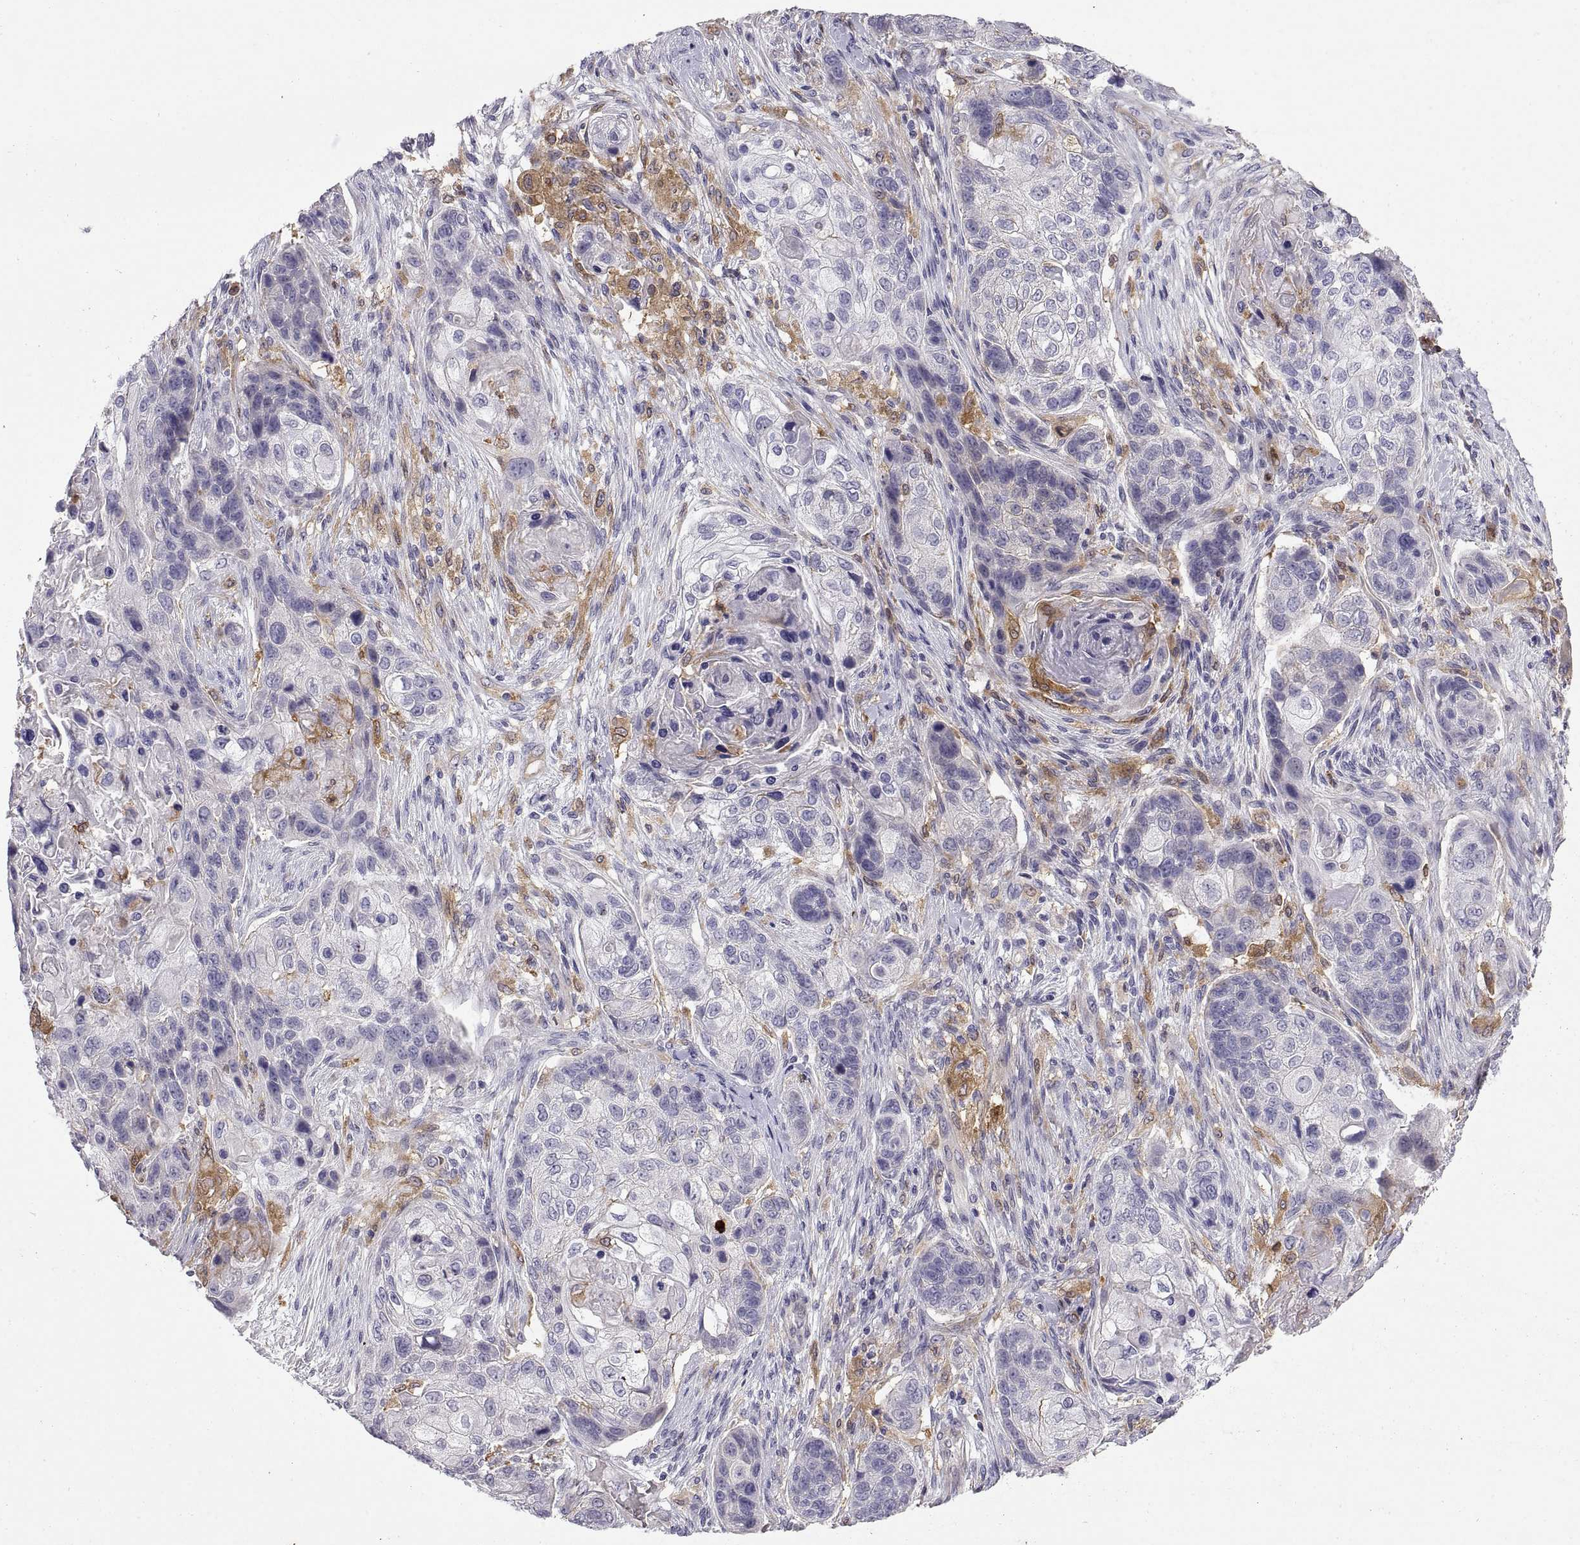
{"staining": {"intensity": "negative", "quantity": "none", "location": "none"}, "tissue": "lung cancer", "cell_type": "Tumor cells", "image_type": "cancer", "snomed": [{"axis": "morphology", "description": "Squamous cell carcinoma, NOS"}, {"axis": "topography", "description": "Lung"}], "caption": "DAB immunohistochemical staining of squamous cell carcinoma (lung) demonstrates no significant staining in tumor cells.", "gene": "DOK3", "patient": {"sex": "male", "age": 69}}